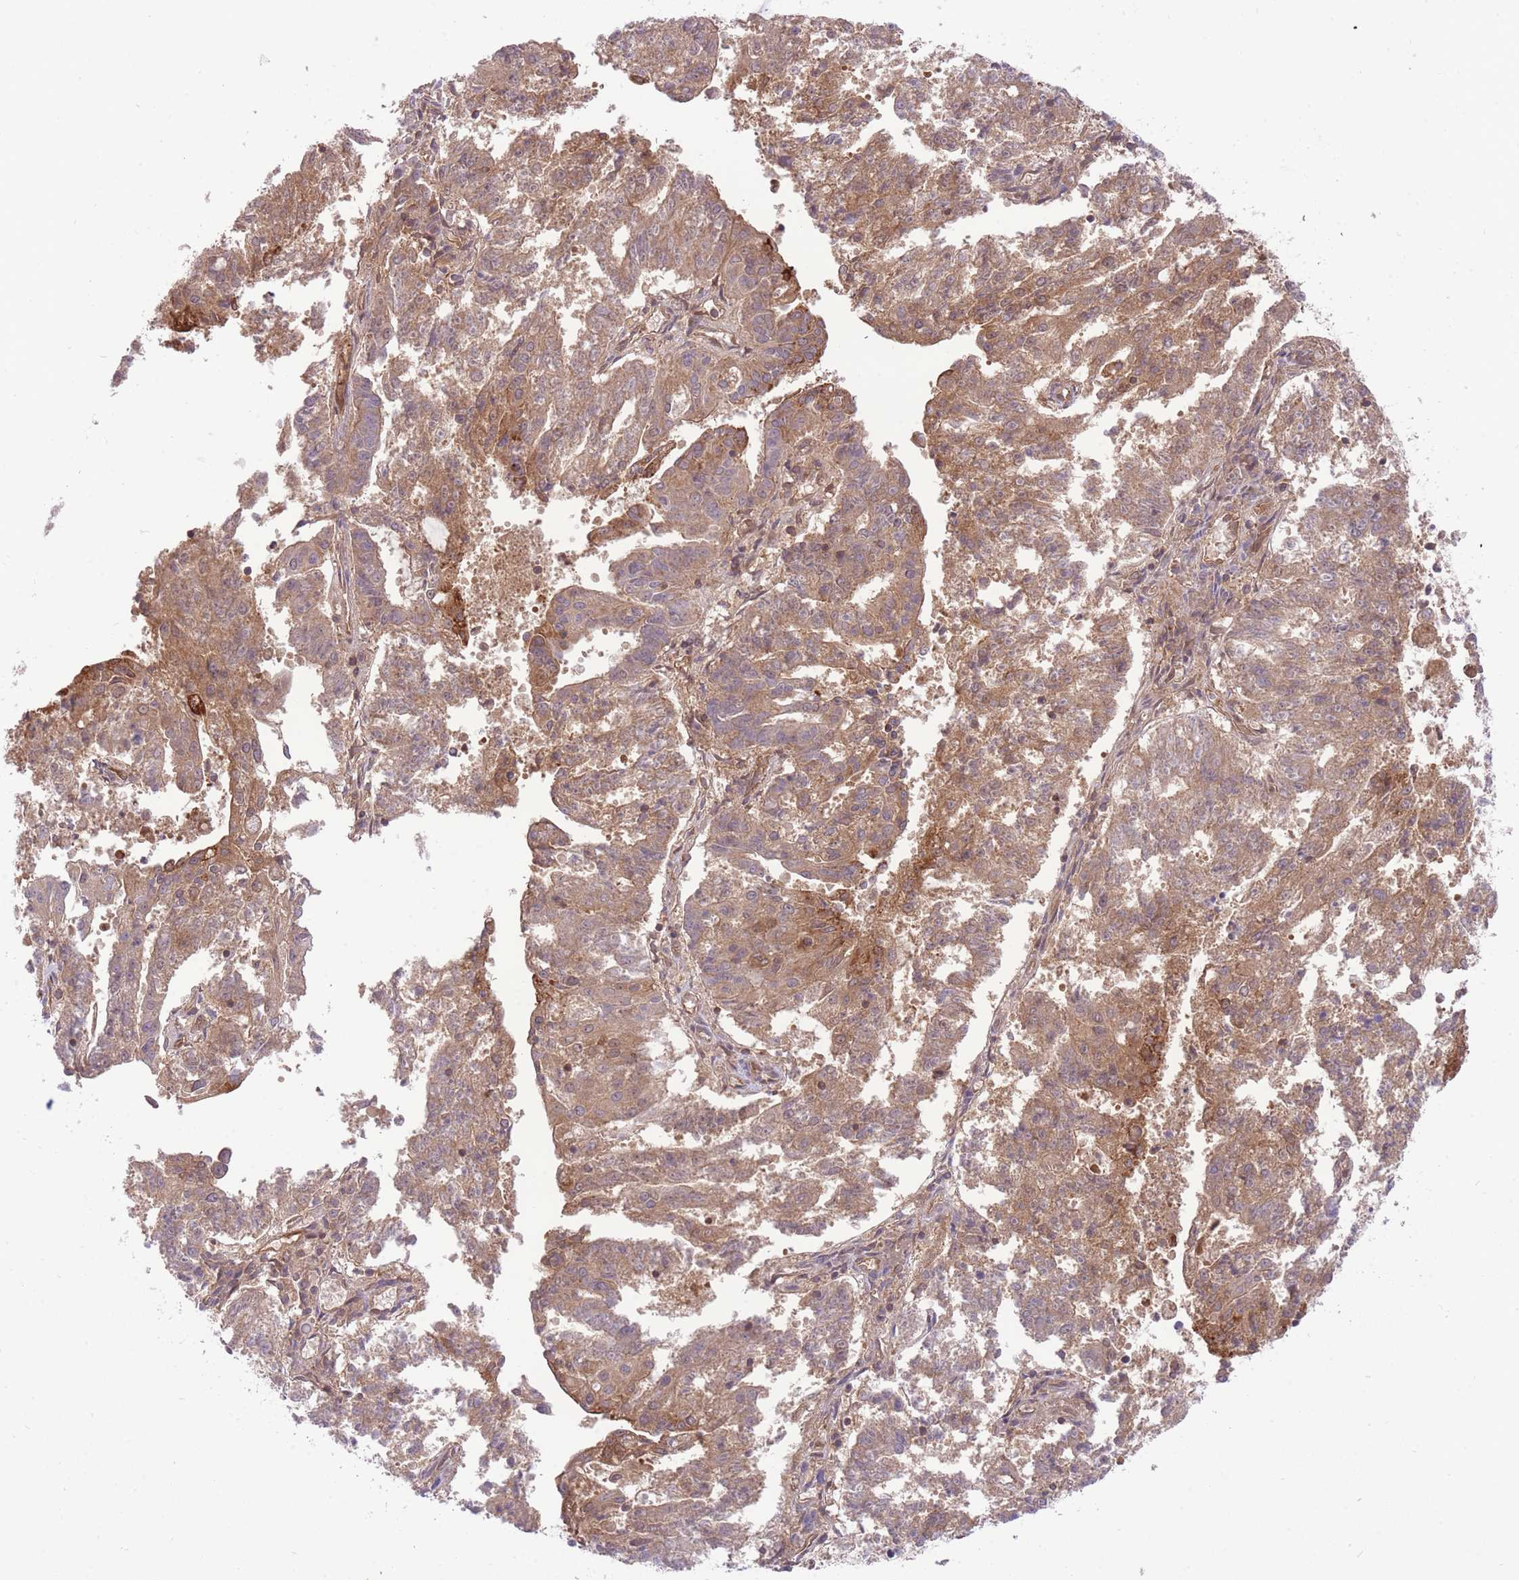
{"staining": {"intensity": "moderate", "quantity": ">75%", "location": "cytoplasmic/membranous"}, "tissue": "endometrial cancer", "cell_type": "Tumor cells", "image_type": "cancer", "snomed": [{"axis": "morphology", "description": "Adenocarcinoma, NOS"}, {"axis": "topography", "description": "Endometrium"}], "caption": "Human adenocarcinoma (endometrial) stained with a protein marker reveals moderate staining in tumor cells.", "gene": "PREP", "patient": {"sex": "female", "age": 82}}